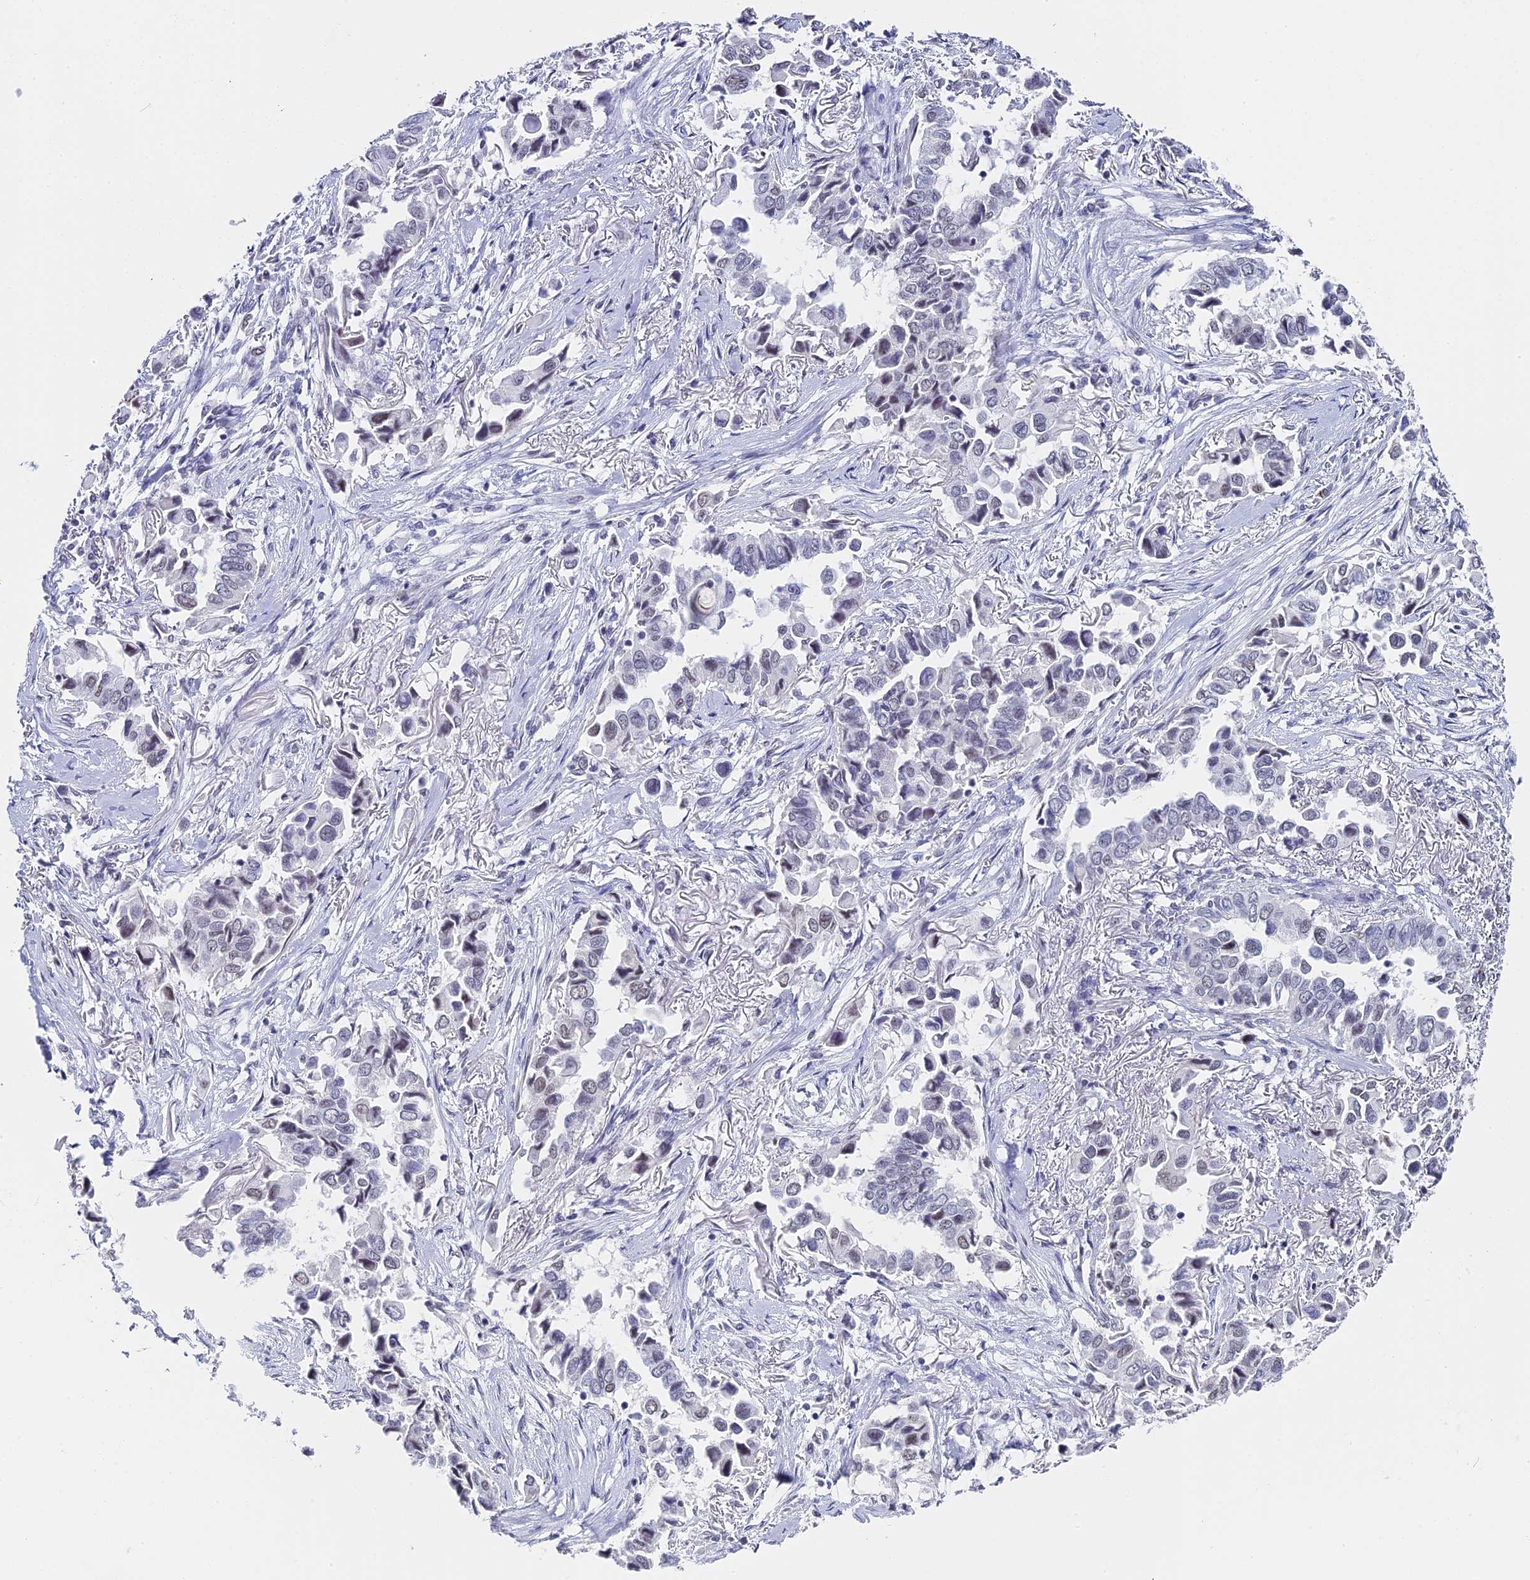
{"staining": {"intensity": "weak", "quantity": "25%-75%", "location": "nuclear"}, "tissue": "lung cancer", "cell_type": "Tumor cells", "image_type": "cancer", "snomed": [{"axis": "morphology", "description": "Adenocarcinoma, NOS"}, {"axis": "topography", "description": "Lung"}], "caption": "The histopathology image demonstrates a brown stain indicating the presence of a protein in the nuclear of tumor cells in adenocarcinoma (lung).", "gene": "CD2BP2", "patient": {"sex": "female", "age": 76}}